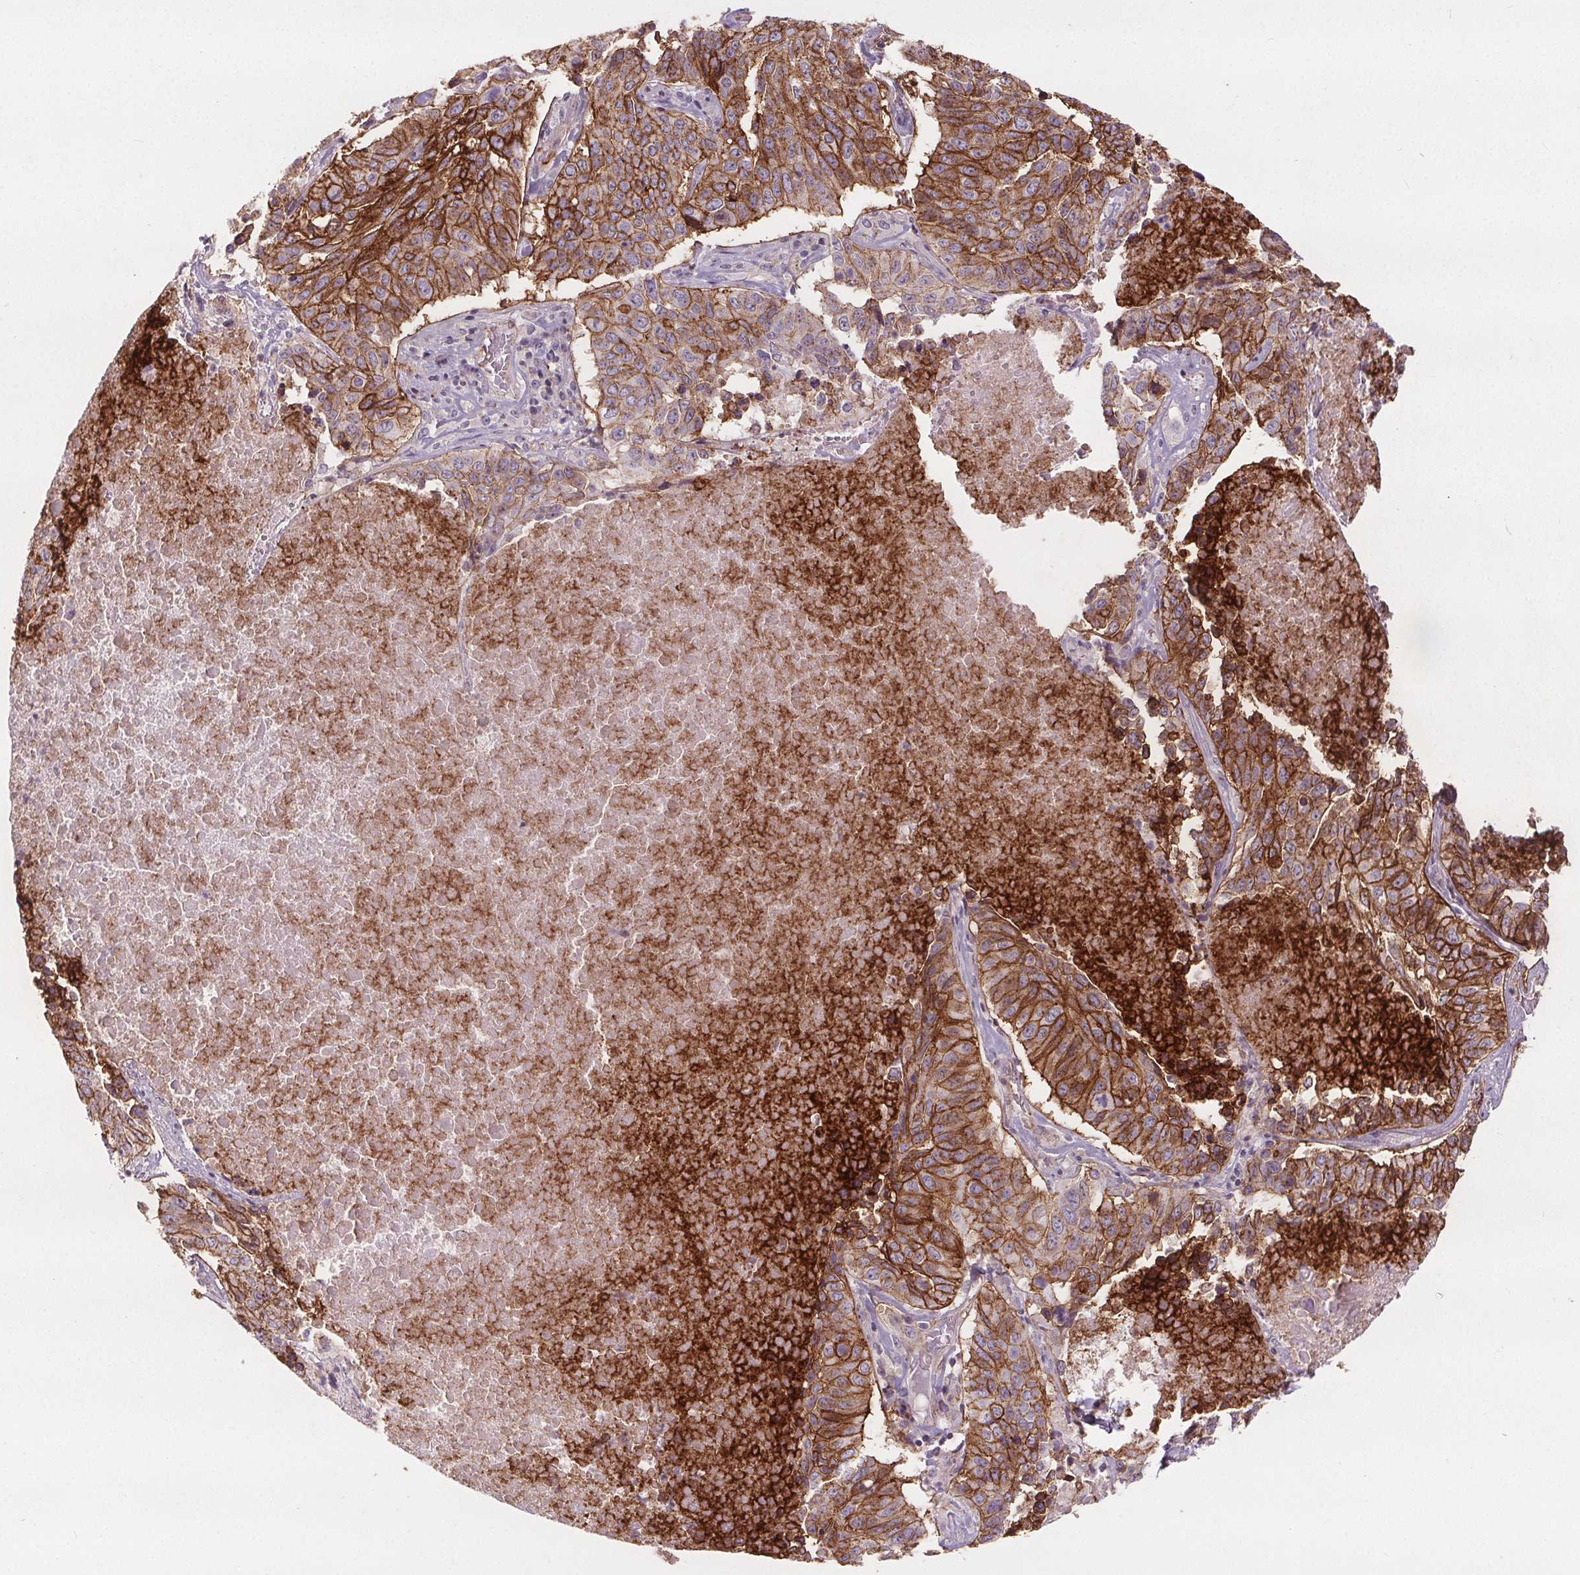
{"staining": {"intensity": "strong", "quantity": ">75%", "location": "cytoplasmic/membranous"}, "tissue": "lung cancer", "cell_type": "Tumor cells", "image_type": "cancer", "snomed": [{"axis": "morphology", "description": "Normal tissue, NOS"}, {"axis": "morphology", "description": "Squamous cell carcinoma, NOS"}, {"axis": "topography", "description": "Bronchus"}, {"axis": "topography", "description": "Lung"}], "caption": "DAB (3,3'-diaminobenzidine) immunohistochemical staining of human lung squamous cell carcinoma demonstrates strong cytoplasmic/membranous protein staining in approximately >75% of tumor cells.", "gene": "ATP1A1", "patient": {"sex": "male", "age": 64}}